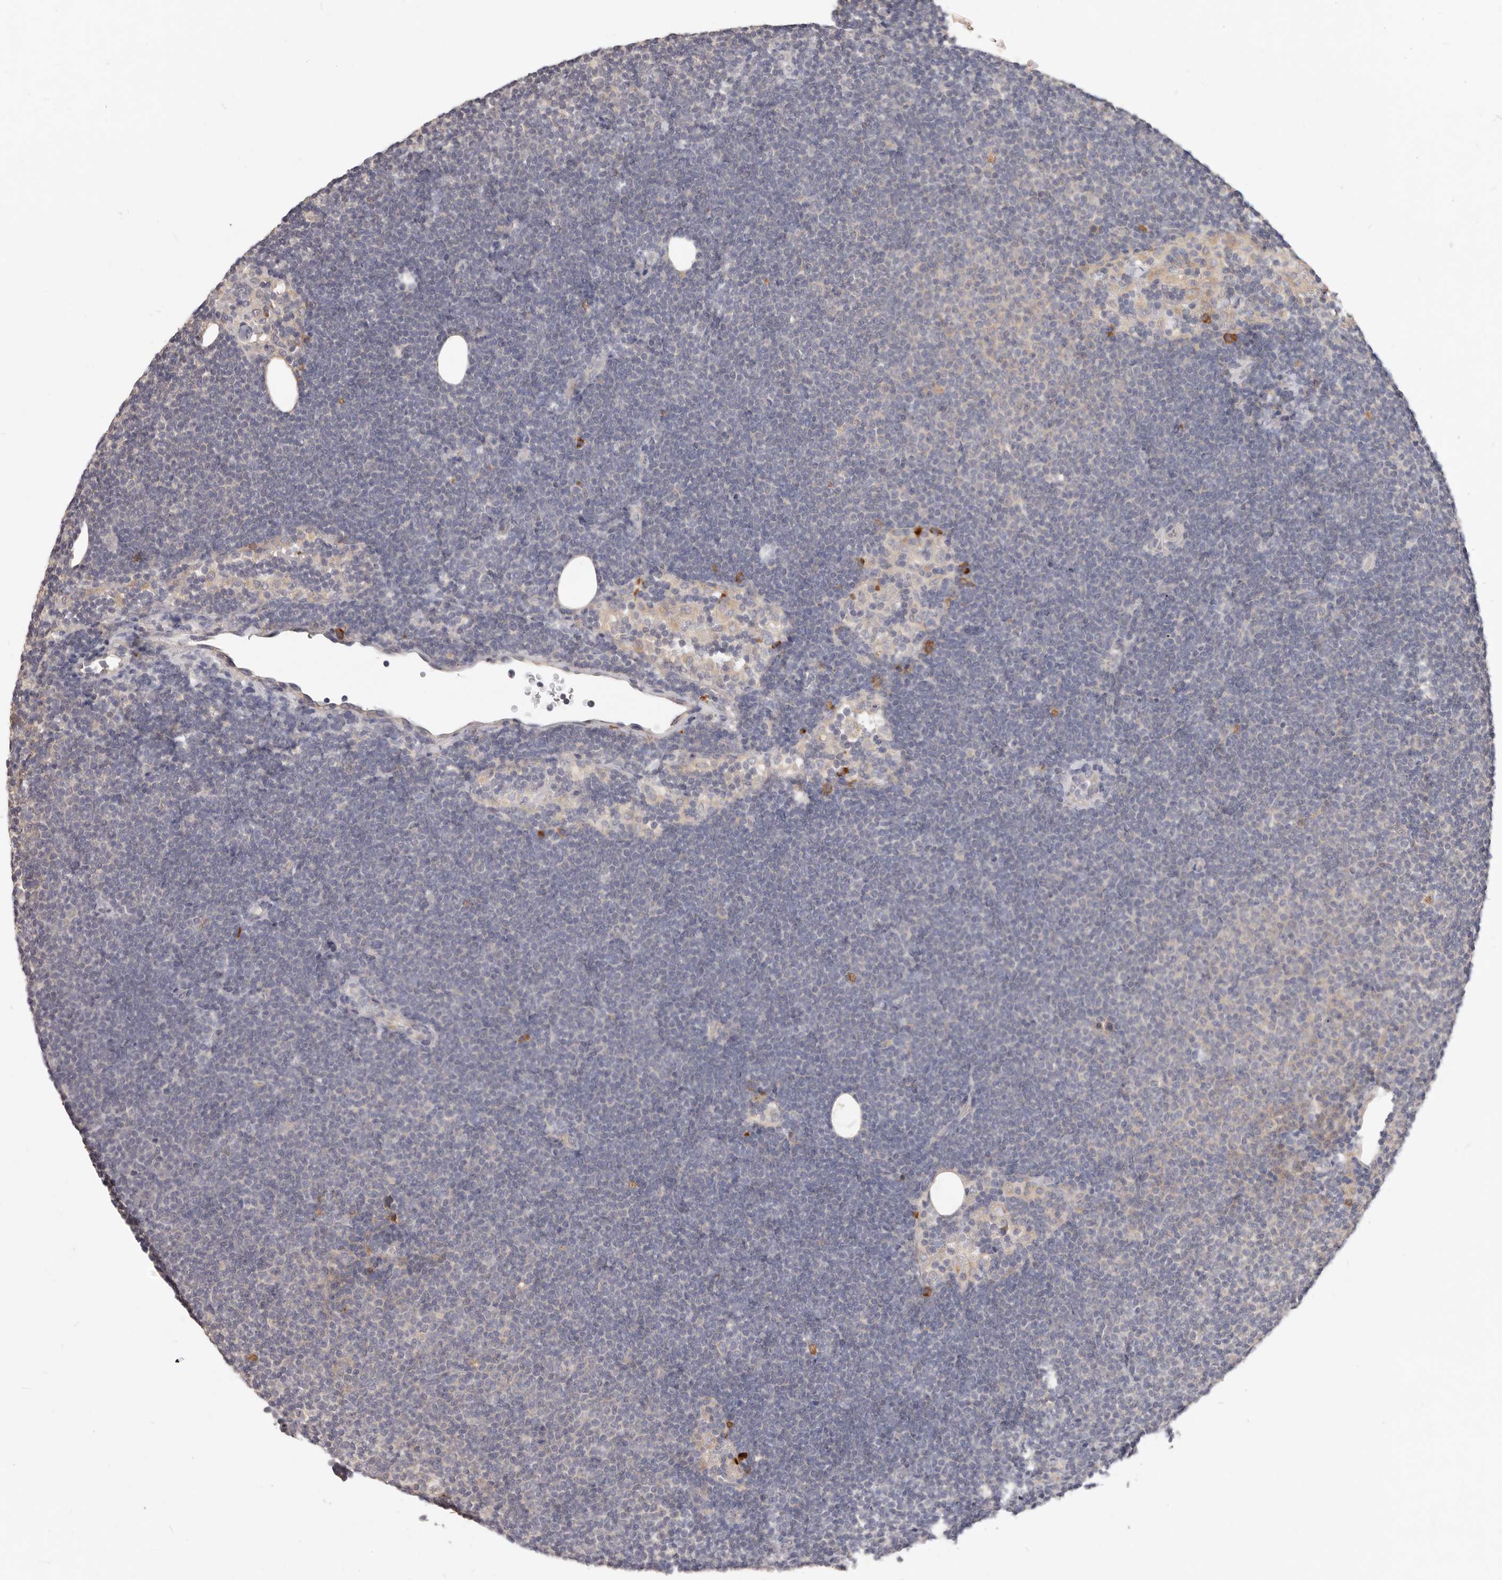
{"staining": {"intensity": "negative", "quantity": "none", "location": "none"}, "tissue": "lymphoma", "cell_type": "Tumor cells", "image_type": "cancer", "snomed": [{"axis": "morphology", "description": "Malignant lymphoma, non-Hodgkin's type, Low grade"}, {"axis": "topography", "description": "Lymph node"}], "caption": "IHC image of lymphoma stained for a protein (brown), which reveals no staining in tumor cells.", "gene": "WDR77", "patient": {"sex": "female", "age": 53}}